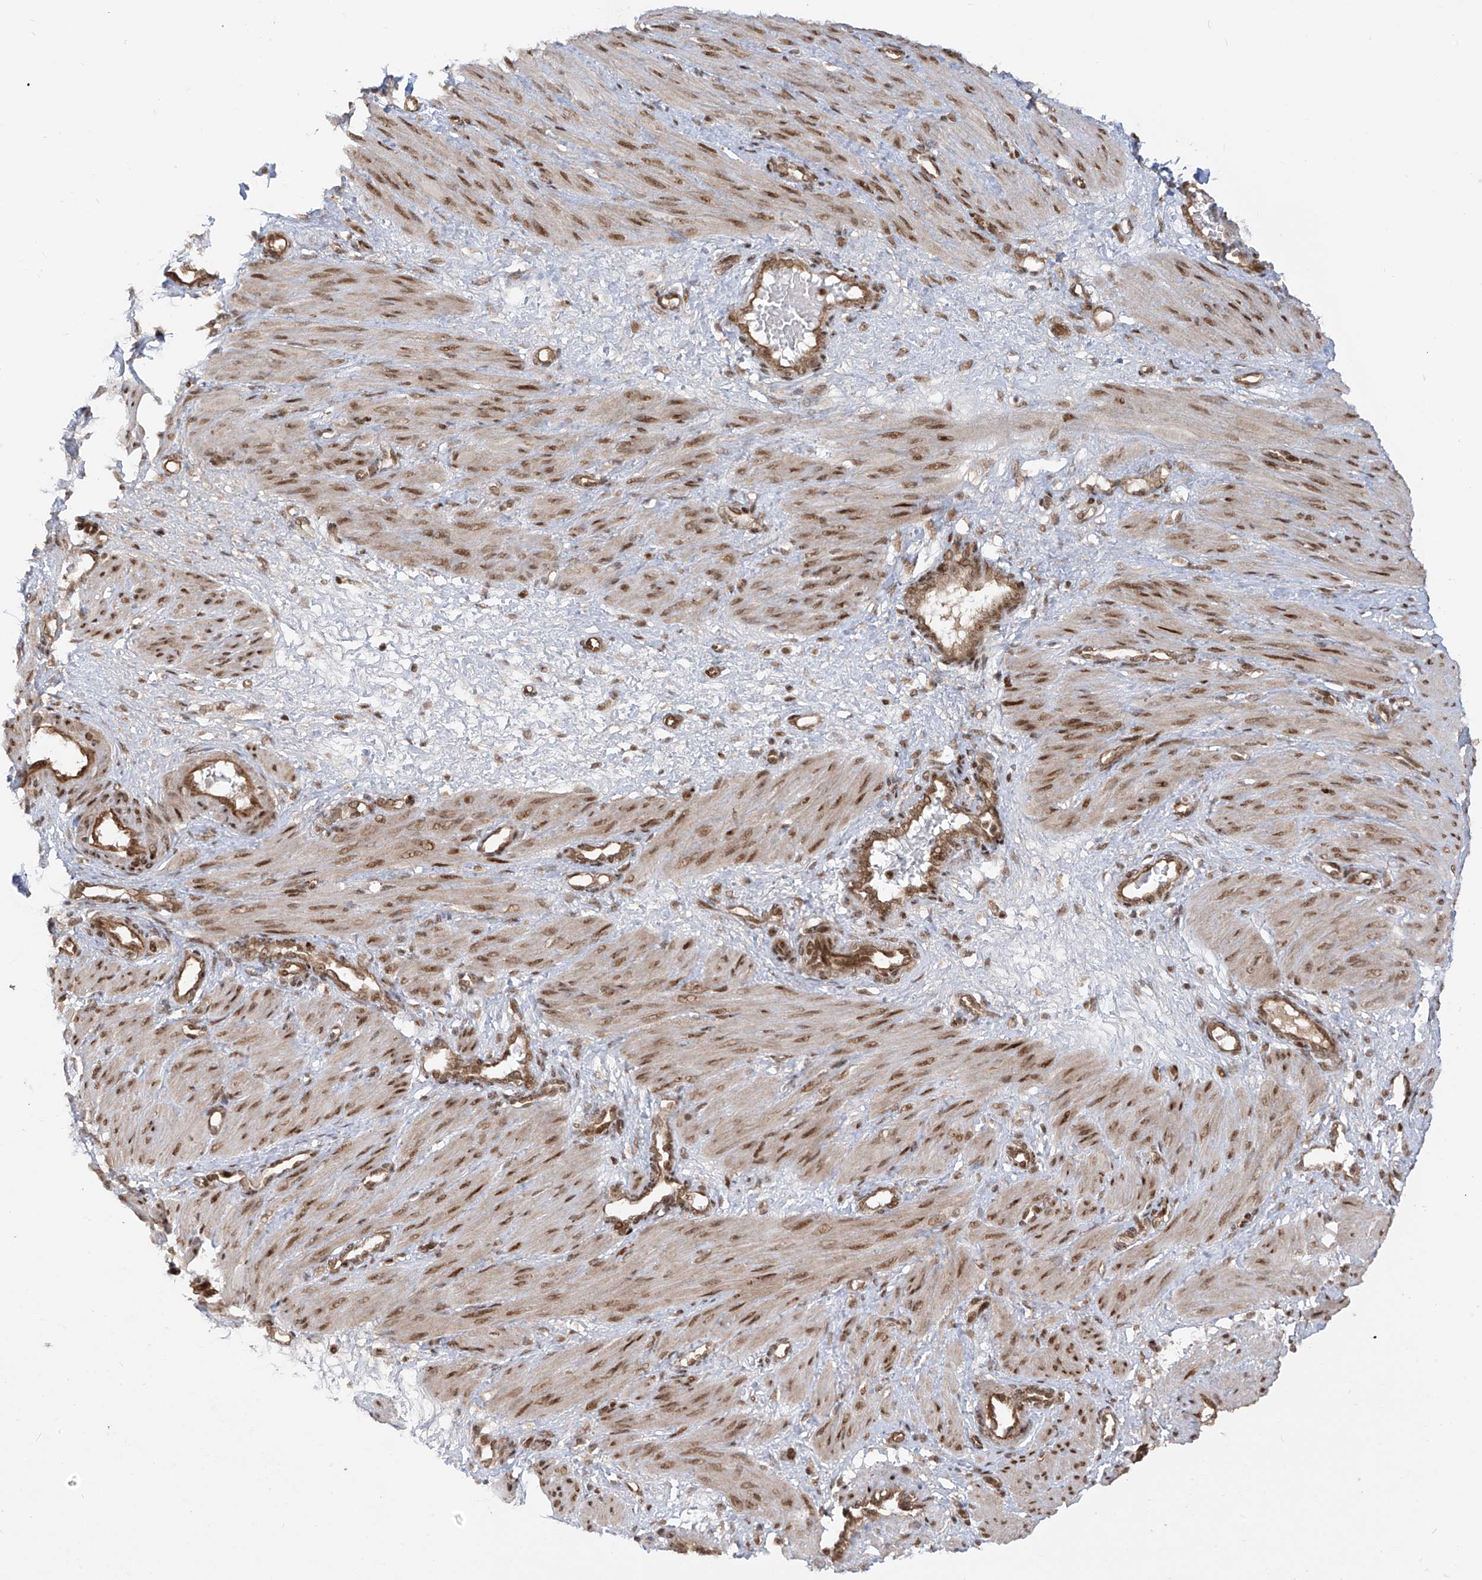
{"staining": {"intensity": "moderate", "quantity": ">75%", "location": "cytoplasmic/membranous,nuclear"}, "tissue": "smooth muscle", "cell_type": "Smooth muscle cells", "image_type": "normal", "snomed": [{"axis": "morphology", "description": "Normal tissue, NOS"}, {"axis": "topography", "description": "Endometrium"}], "caption": "IHC (DAB (3,3'-diaminobenzidine)) staining of unremarkable smooth muscle demonstrates moderate cytoplasmic/membranous,nuclear protein positivity in about >75% of smooth muscle cells.", "gene": "ARHGEF3", "patient": {"sex": "female", "age": 33}}